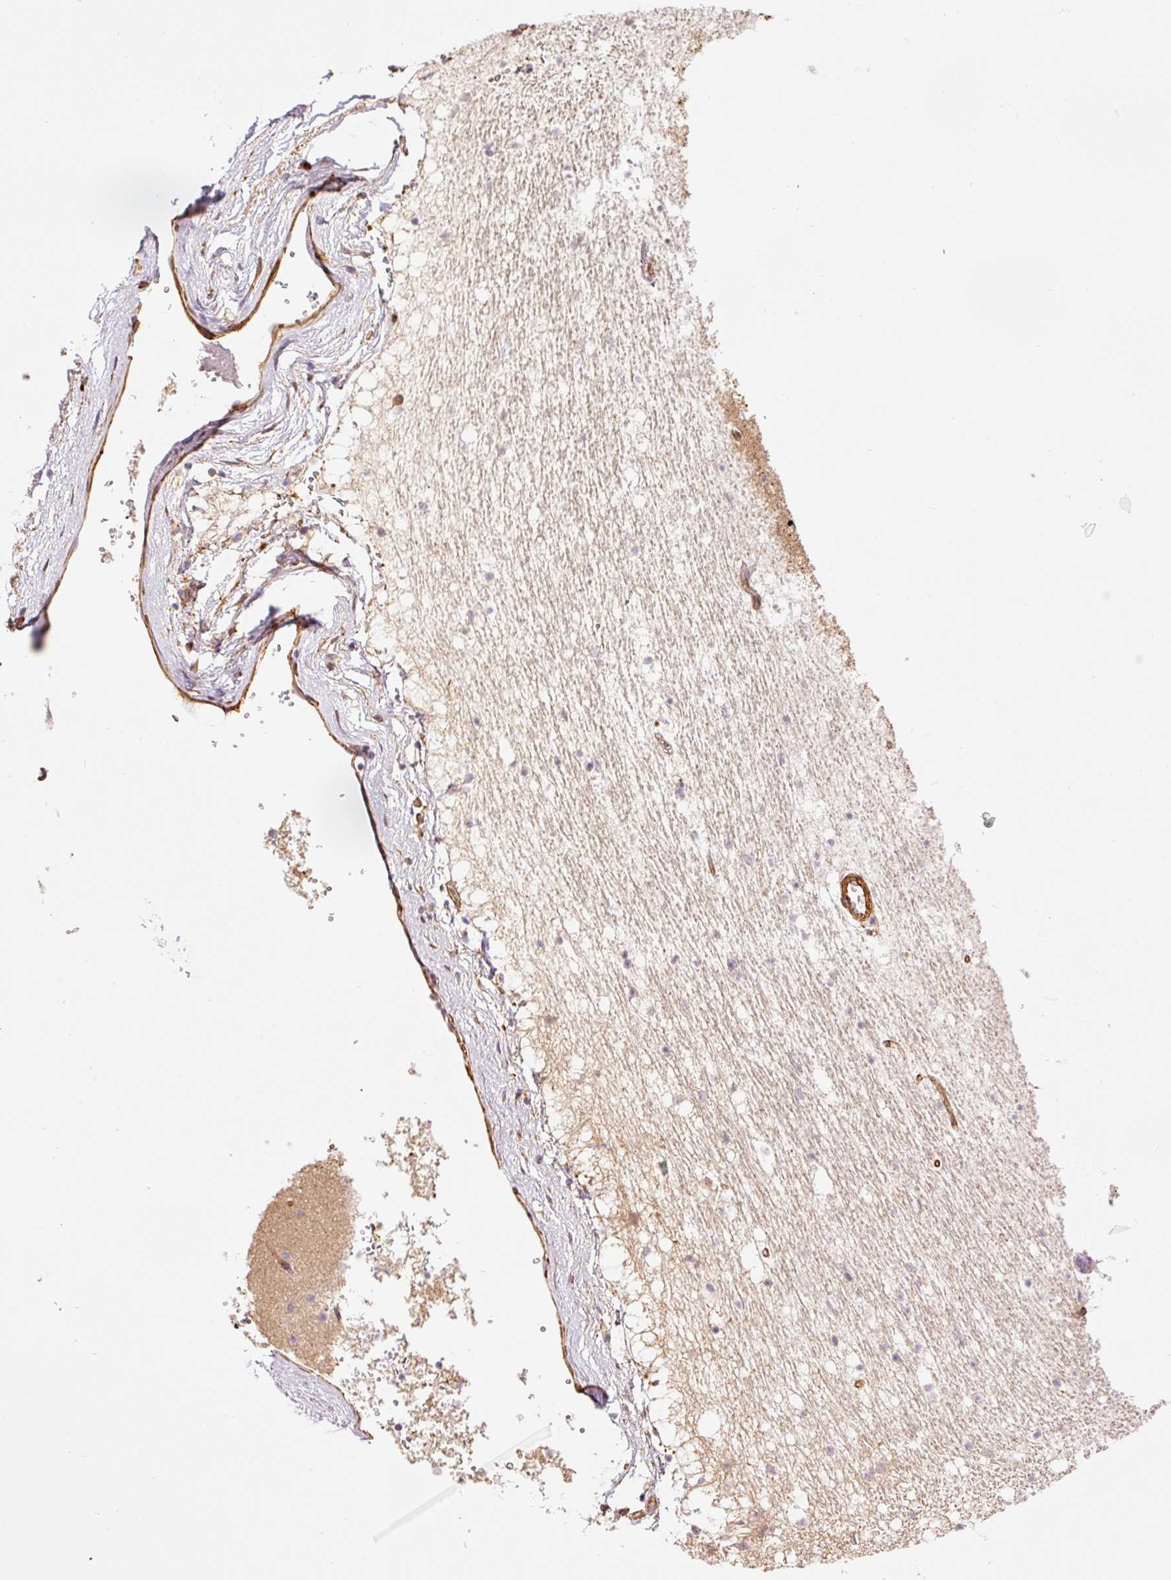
{"staining": {"intensity": "moderate", "quantity": "25%-75%", "location": "cytoplasmic/membranous,nuclear"}, "tissue": "caudate", "cell_type": "Glial cells", "image_type": "normal", "snomed": [{"axis": "morphology", "description": "Normal tissue, NOS"}, {"axis": "topography", "description": "Lateral ventricle wall"}], "caption": "Approximately 25%-75% of glial cells in normal human caudate show moderate cytoplasmic/membranous,nuclear protein staining as visualized by brown immunohistochemical staining.", "gene": "PPP1R1B", "patient": {"sex": "male", "age": 37}}